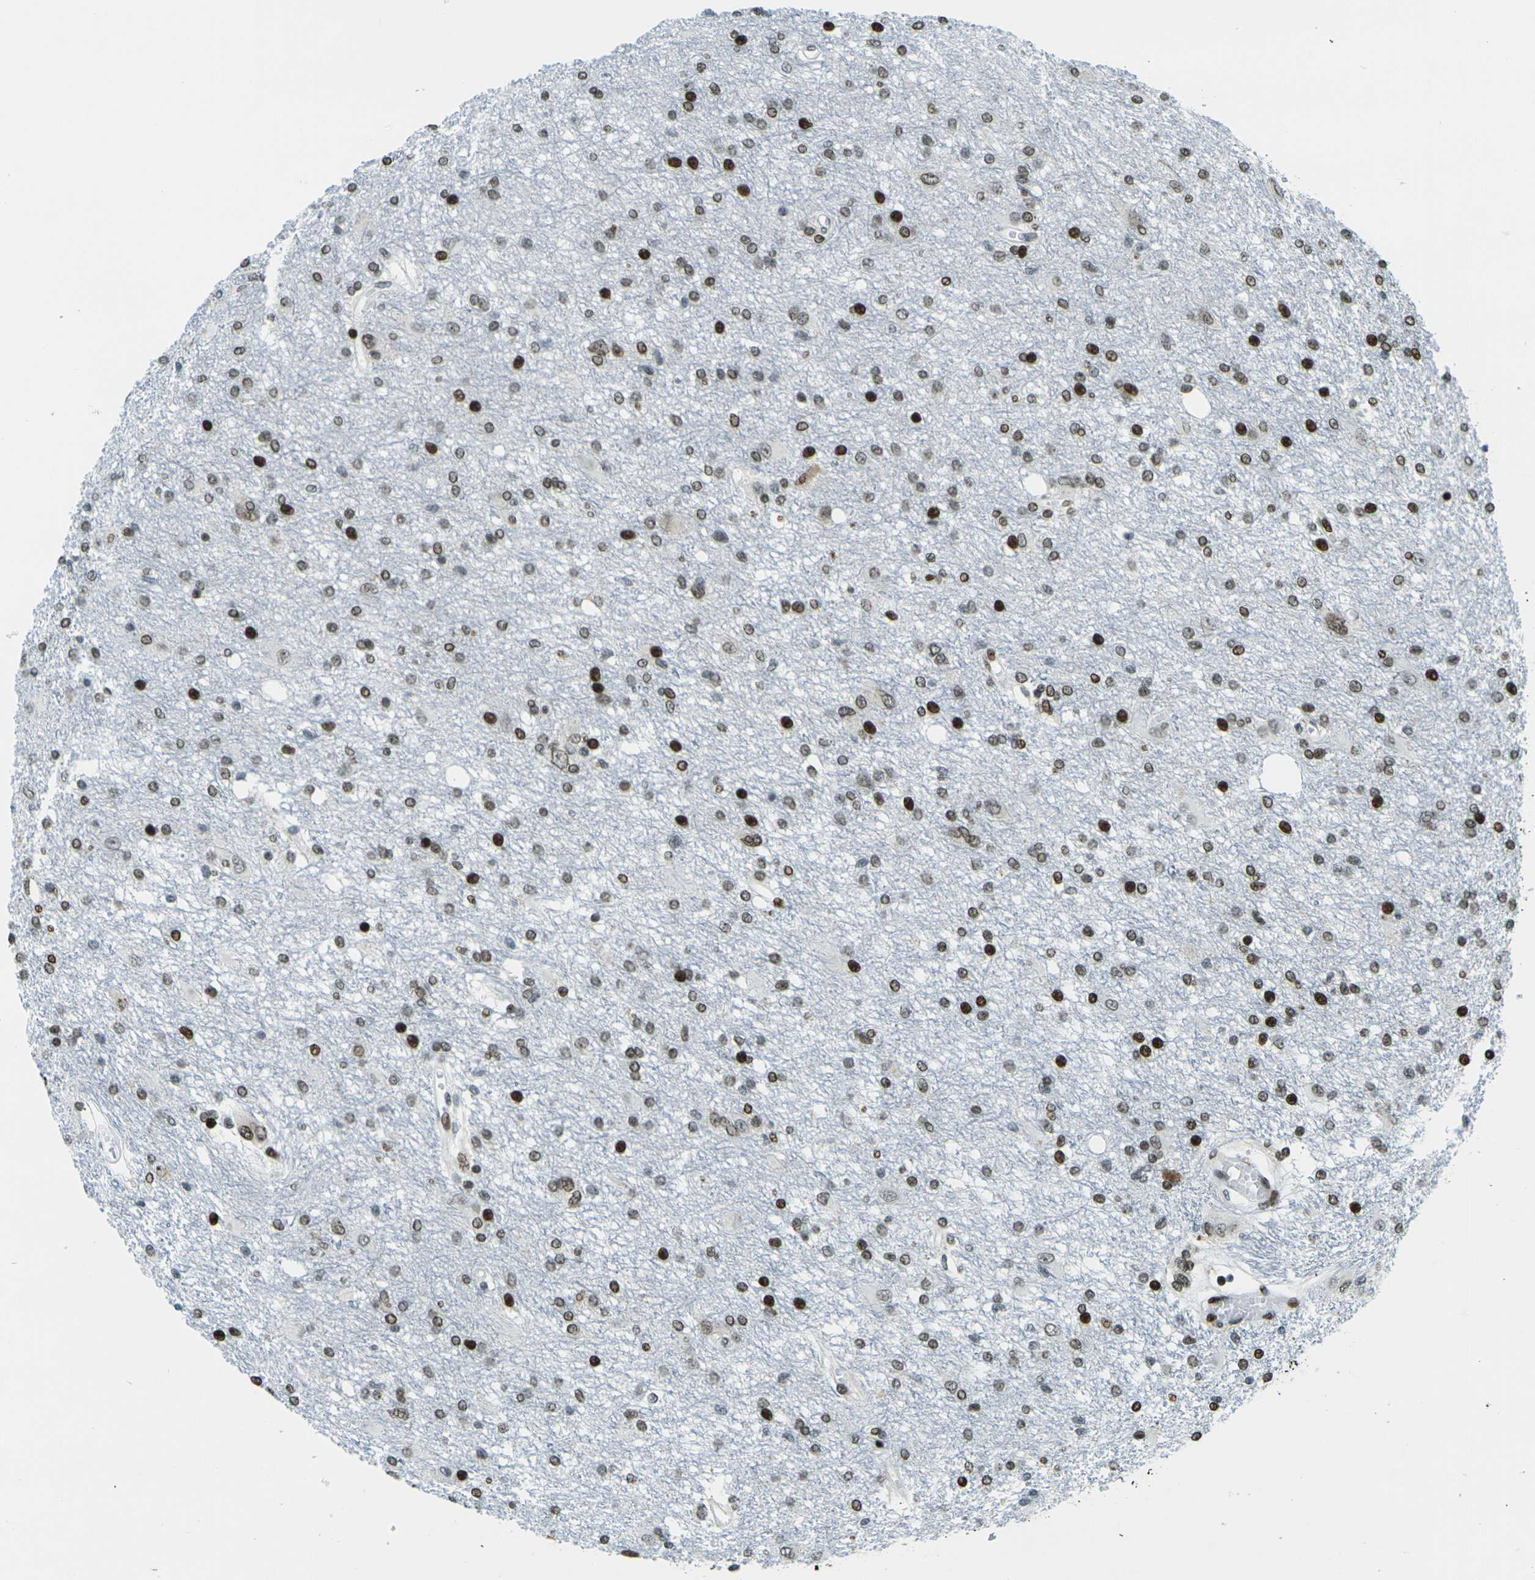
{"staining": {"intensity": "moderate", "quantity": ">75%", "location": "nuclear"}, "tissue": "glioma", "cell_type": "Tumor cells", "image_type": "cancer", "snomed": [{"axis": "morphology", "description": "Glioma, malignant, High grade"}, {"axis": "topography", "description": "Brain"}], "caption": "Glioma stained with a brown dye displays moderate nuclear positive staining in approximately >75% of tumor cells.", "gene": "H3-3A", "patient": {"sex": "female", "age": 59}}